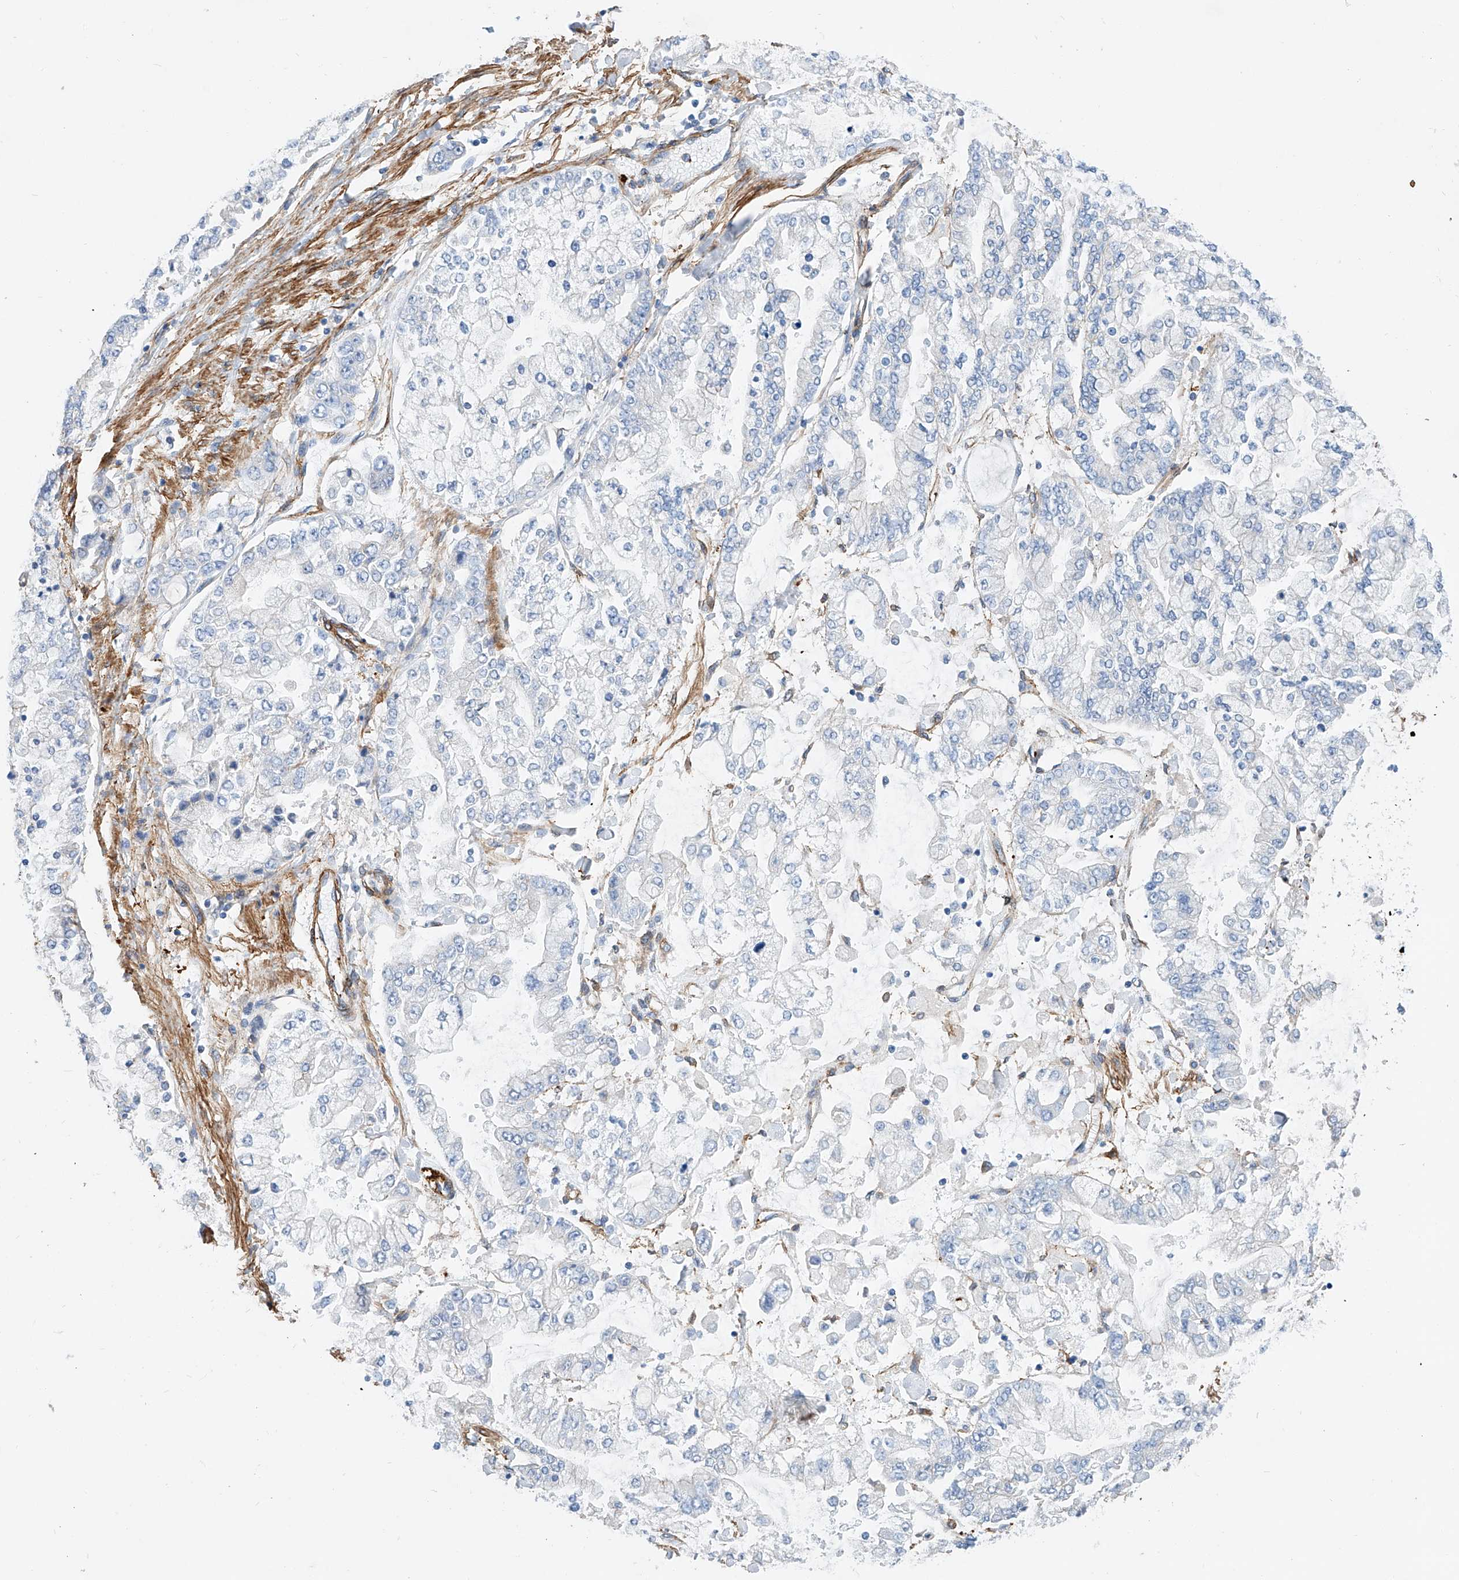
{"staining": {"intensity": "negative", "quantity": "none", "location": "none"}, "tissue": "stomach cancer", "cell_type": "Tumor cells", "image_type": "cancer", "snomed": [{"axis": "morphology", "description": "Normal tissue, NOS"}, {"axis": "morphology", "description": "Adenocarcinoma, NOS"}, {"axis": "topography", "description": "Stomach, upper"}, {"axis": "topography", "description": "Stomach"}], "caption": "DAB (3,3'-diaminobenzidine) immunohistochemical staining of human adenocarcinoma (stomach) reveals no significant expression in tumor cells.", "gene": "TAS2R60", "patient": {"sex": "male", "age": 76}}